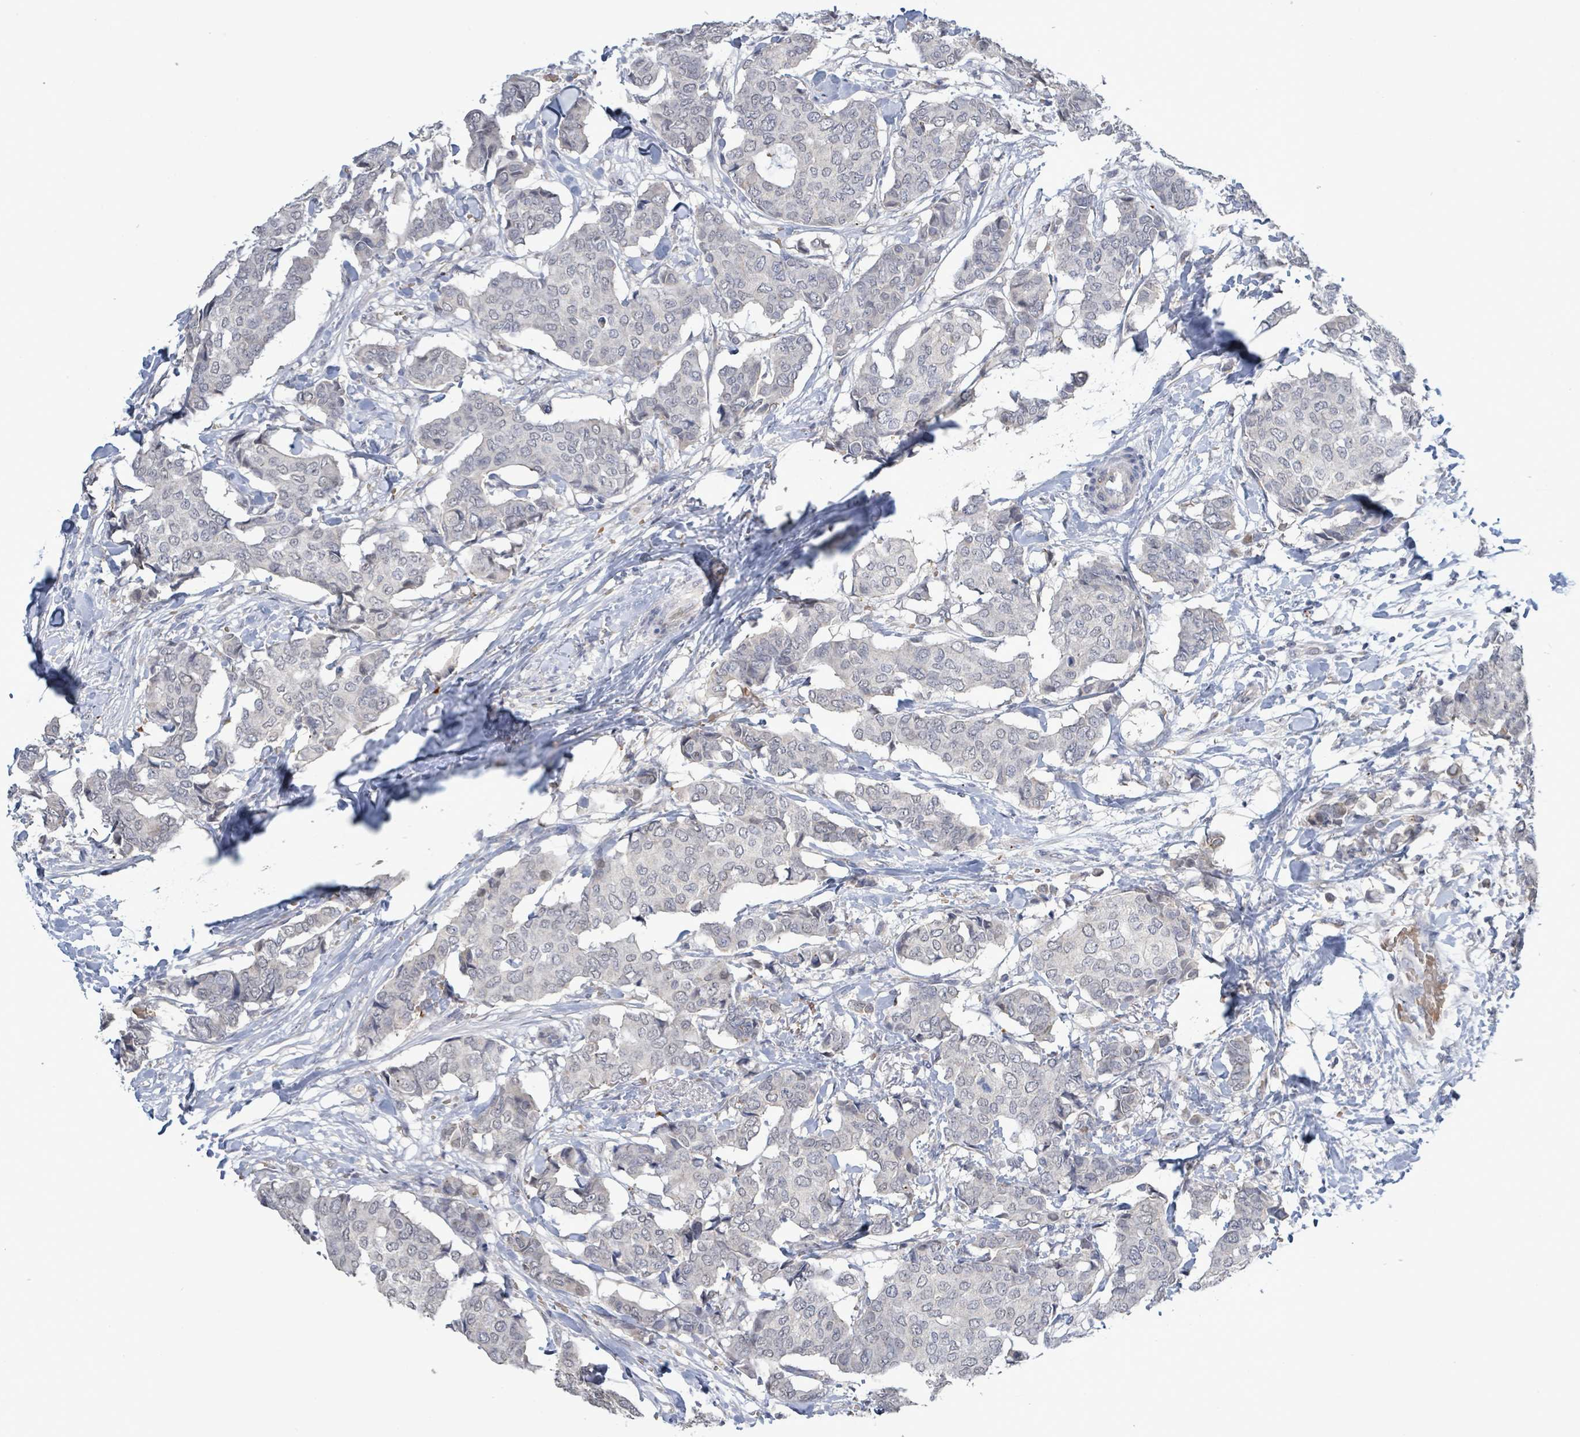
{"staining": {"intensity": "negative", "quantity": "none", "location": "none"}, "tissue": "breast cancer", "cell_type": "Tumor cells", "image_type": "cancer", "snomed": [{"axis": "morphology", "description": "Duct carcinoma"}, {"axis": "topography", "description": "Breast"}], "caption": "The histopathology image displays no staining of tumor cells in invasive ductal carcinoma (breast).", "gene": "SEBOX", "patient": {"sex": "female", "age": 75}}